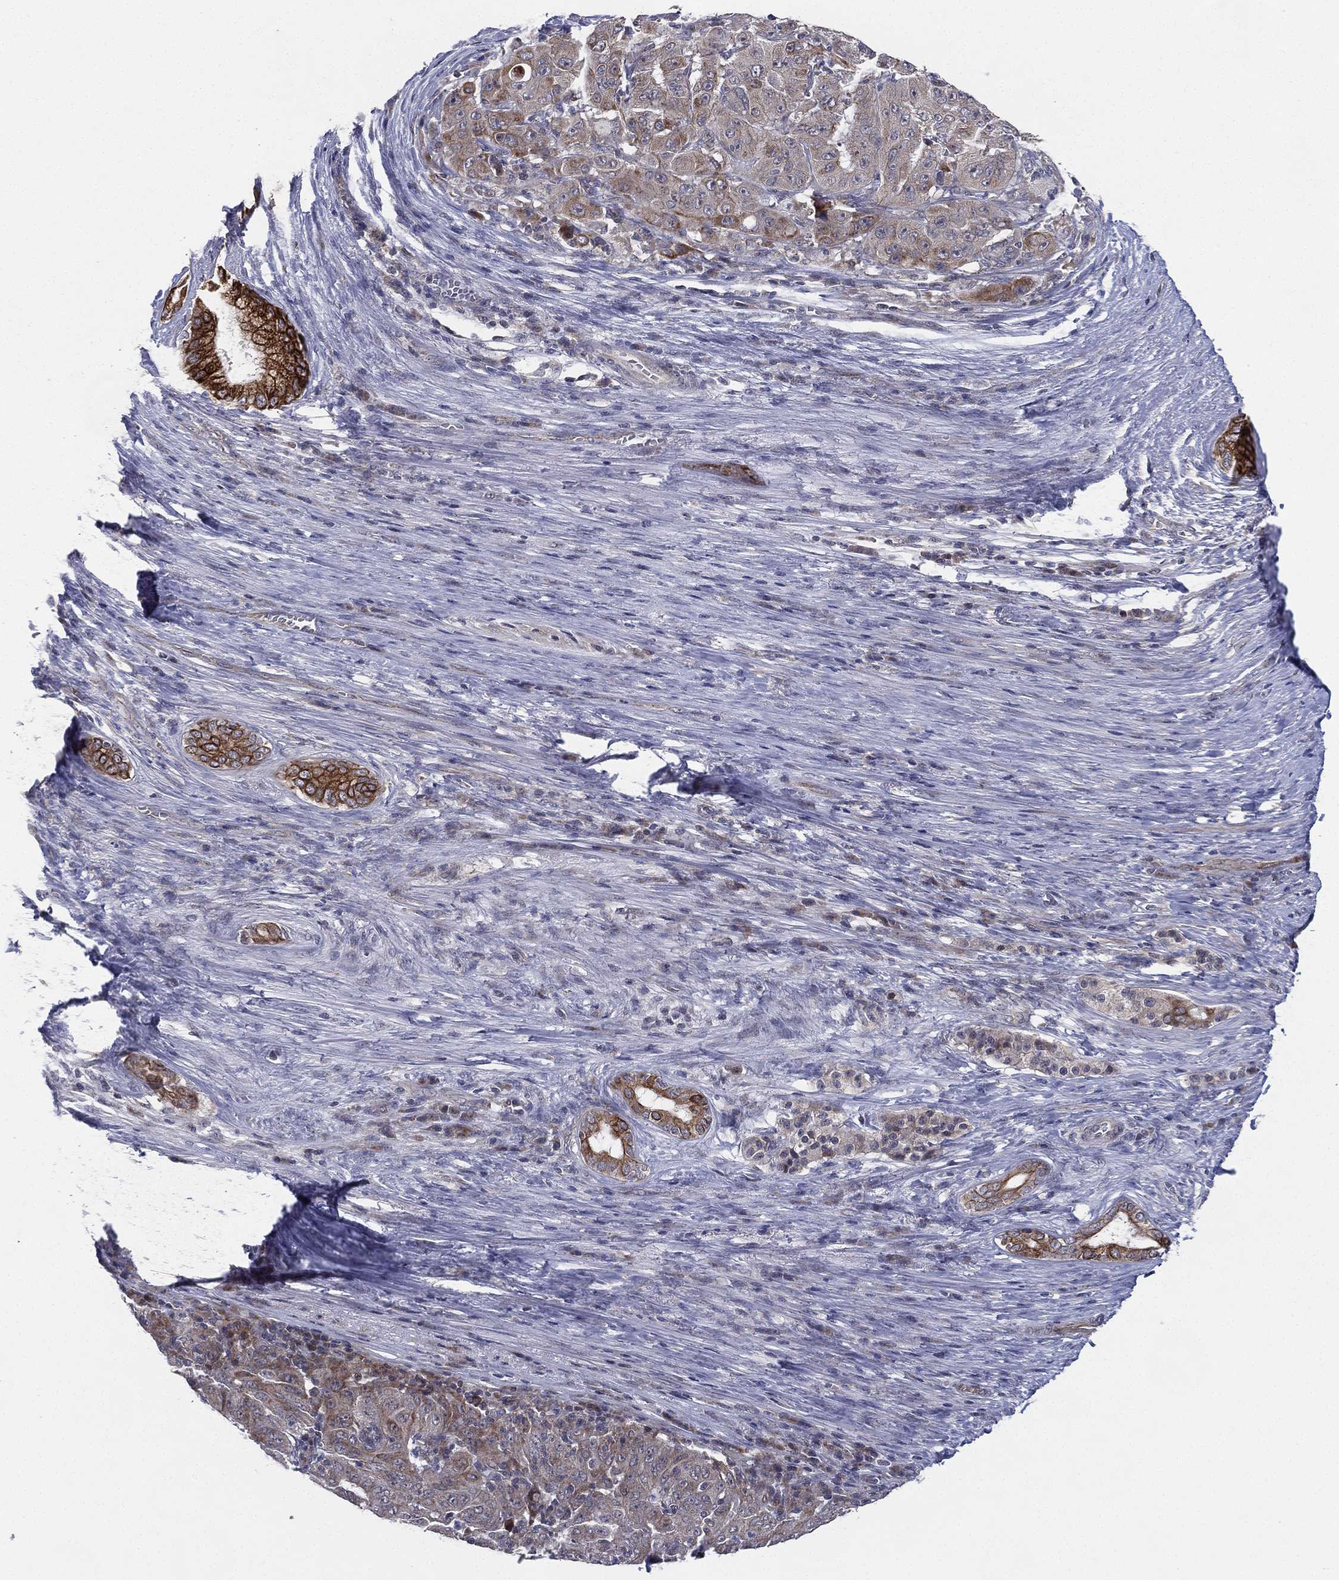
{"staining": {"intensity": "moderate", "quantity": "<25%", "location": "cytoplasmic/membranous"}, "tissue": "pancreatic cancer", "cell_type": "Tumor cells", "image_type": "cancer", "snomed": [{"axis": "morphology", "description": "Adenocarcinoma, NOS"}, {"axis": "topography", "description": "Pancreas"}], "caption": "IHC of pancreatic cancer displays low levels of moderate cytoplasmic/membranous expression in about <25% of tumor cells.", "gene": "KAT14", "patient": {"sex": "male", "age": 63}}